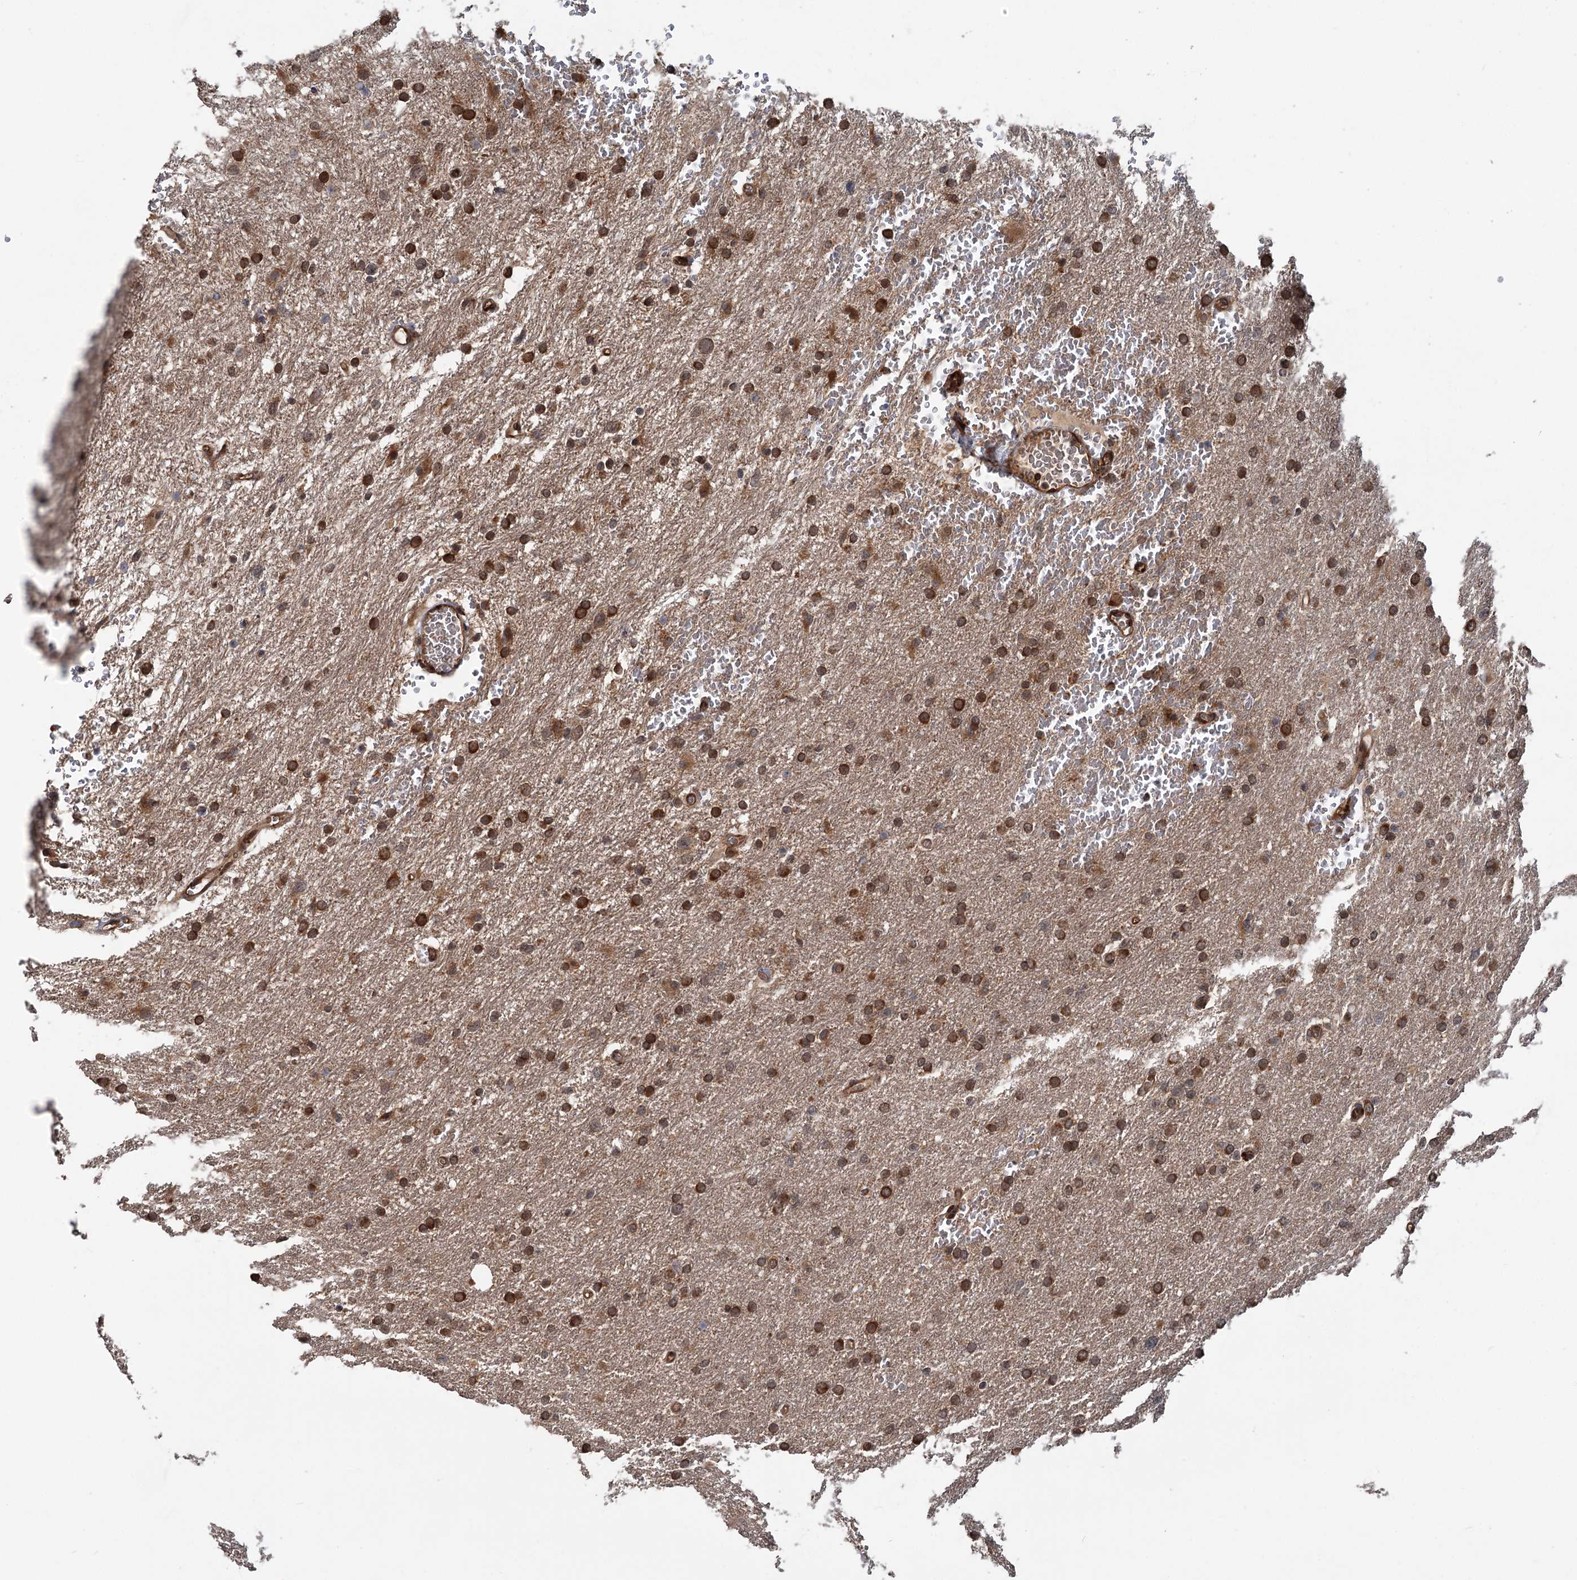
{"staining": {"intensity": "strong", "quantity": "25%-75%", "location": "cytoplasmic/membranous"}, "tissue": "glioma", "cell_type": "Tumor cells", "image_type": "cancer", "snomed": [{"axis": "morphology", "description": "Glioma, malignant, High grade"}, {"axis": "topography", "description": "Cerebral cortex"}], "caption": "Tumor cells demonstrate high levels of strong cytoplasmic/membranous positivity in about 25%-75% of cells in glioma.", "gene": "KANSL2", "patient": {"sex": "female", "age": 36}}